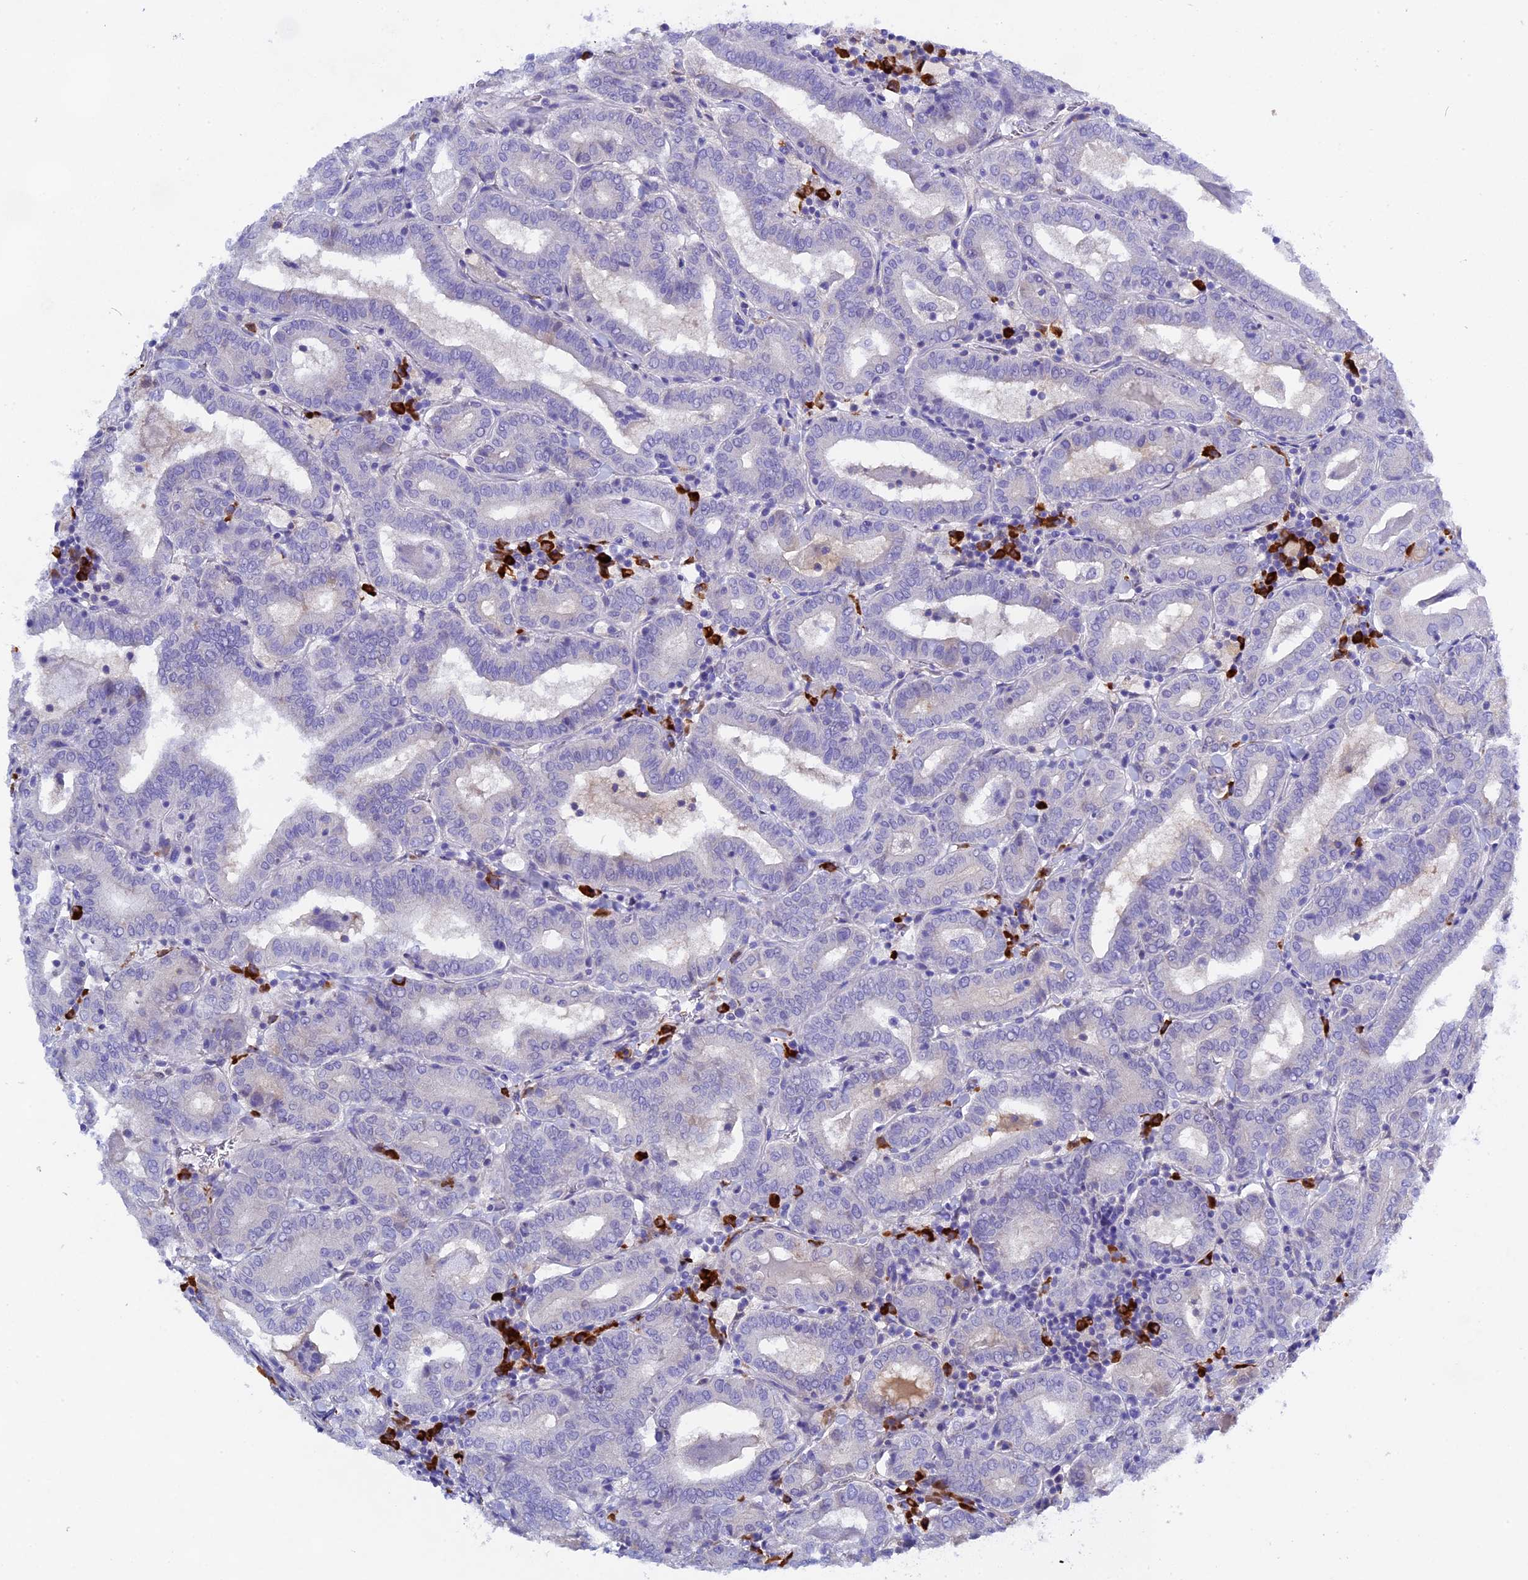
{"staining": {"intensity": "negative", "quantity": "none", "location": "none"}, "tissue": "thyroid cancer", "cell_type": "Tumor cells", "image_type": "cancer", "snomed": [{"axis": "morphology", "description": "Papillary adenocarcinoma, NOS"}, {"axis": "topography", "description": "Thyroid gland"}], "caption": "This is an immunohistochemistry (IHC) image of thyroid cancer (papillary adenocarcinoma). There is no expression in tumor cells.", "gene": "FKBP11", "patient": {"sex": "female", "age": 72}}